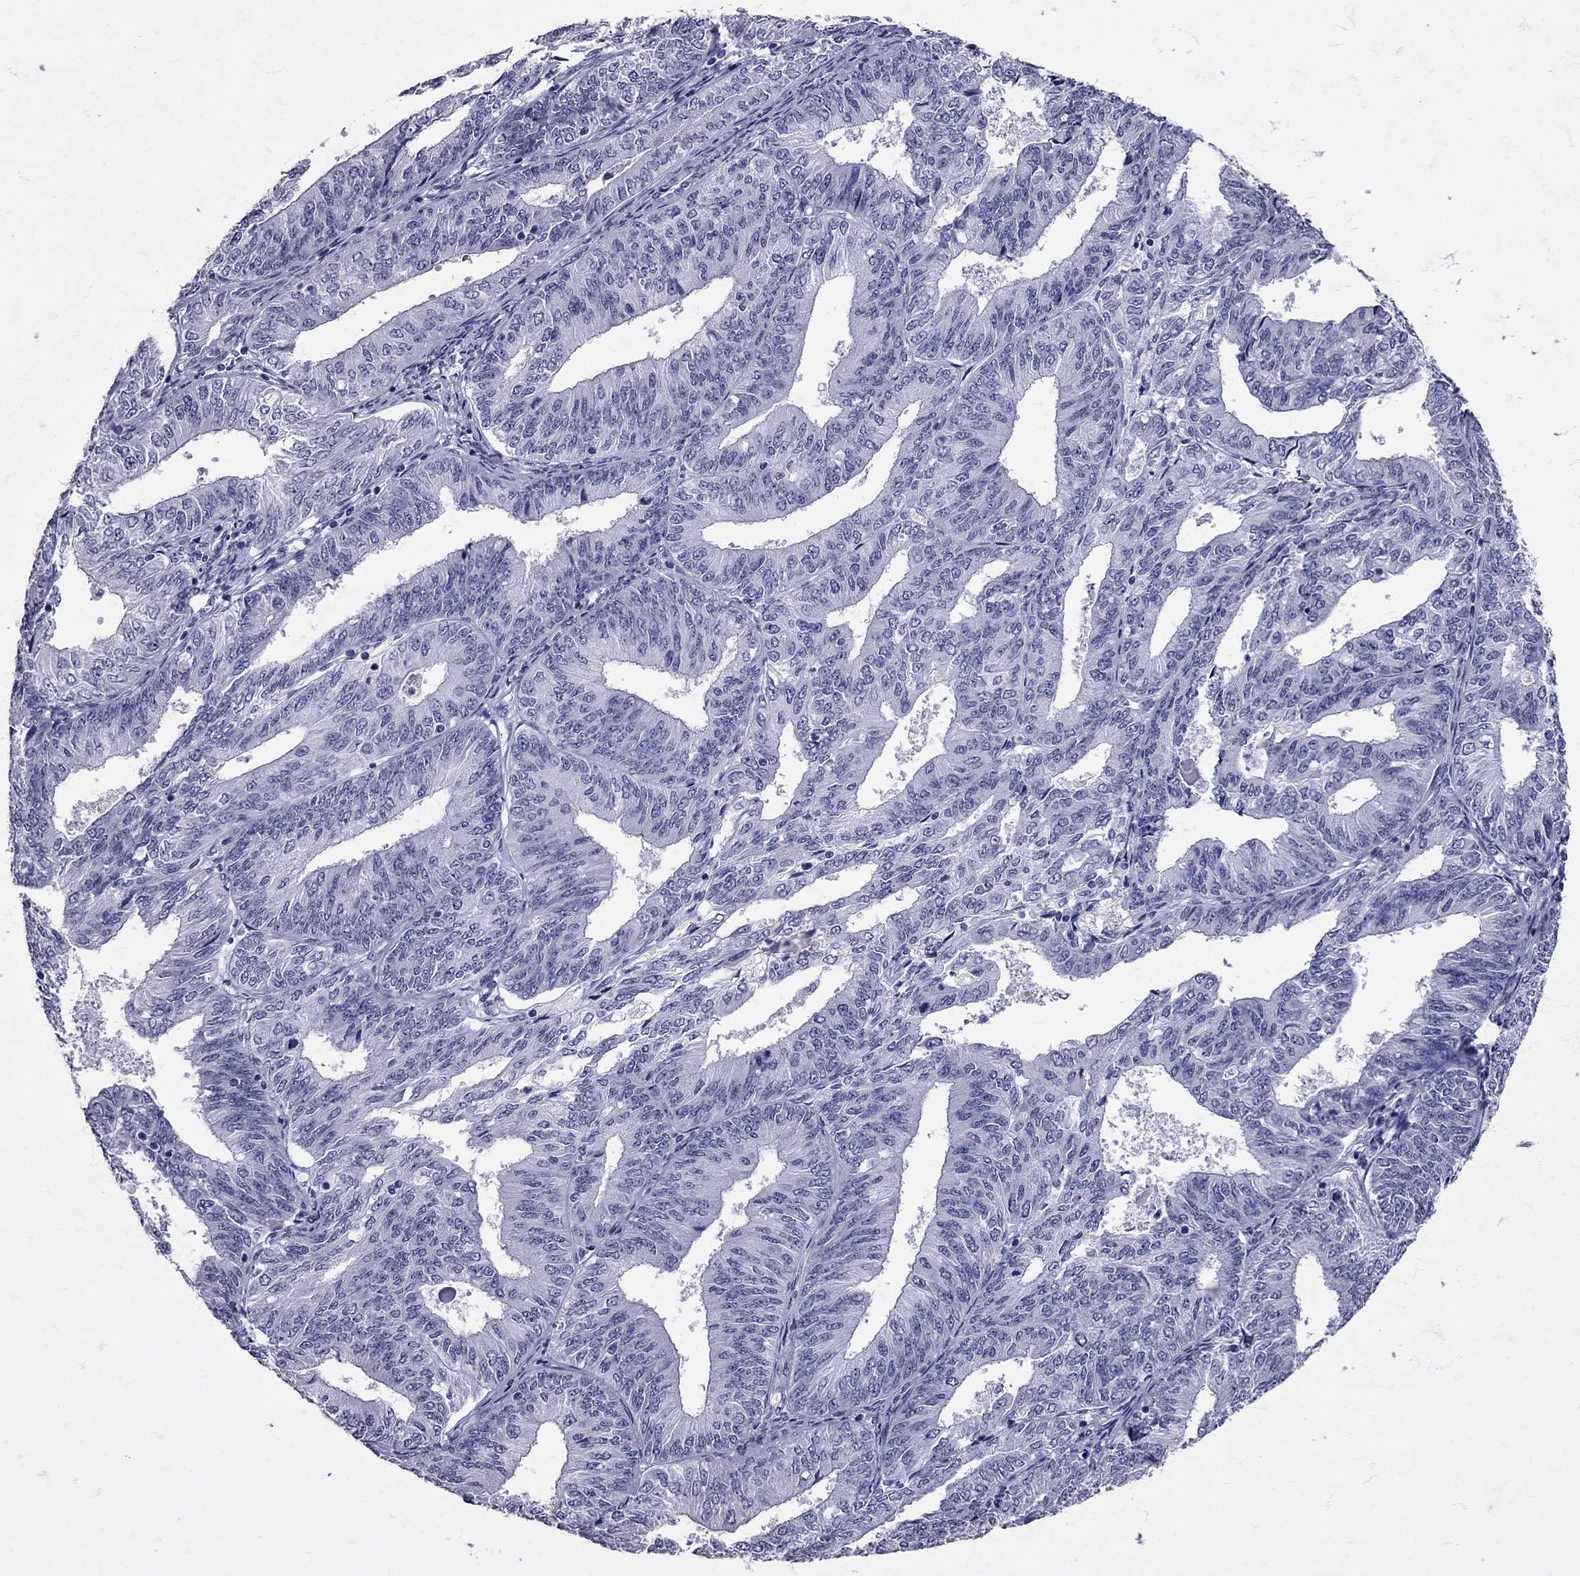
{"staining": {"intensity": "negative", "quantity": "none", "location": "none"}, "tissue": "endometrial cancer", "cell_type": "Tumor cells", "image_type": "cancer", "snomed": [{"axis": "morphology", "description": "Adenocarcinoma, NOS"}, {"axis": "topography", "description": "Endometrium"}], "caption": "Immunohistochemical staining of human endometrial cancer displays no significant staining in tumor cells. (DAB (3,3'-diaminobenzidine) IHC with hematoxylin counter stain).", "gene": "SST", "patient": {"sex": "female", "age": 58}}